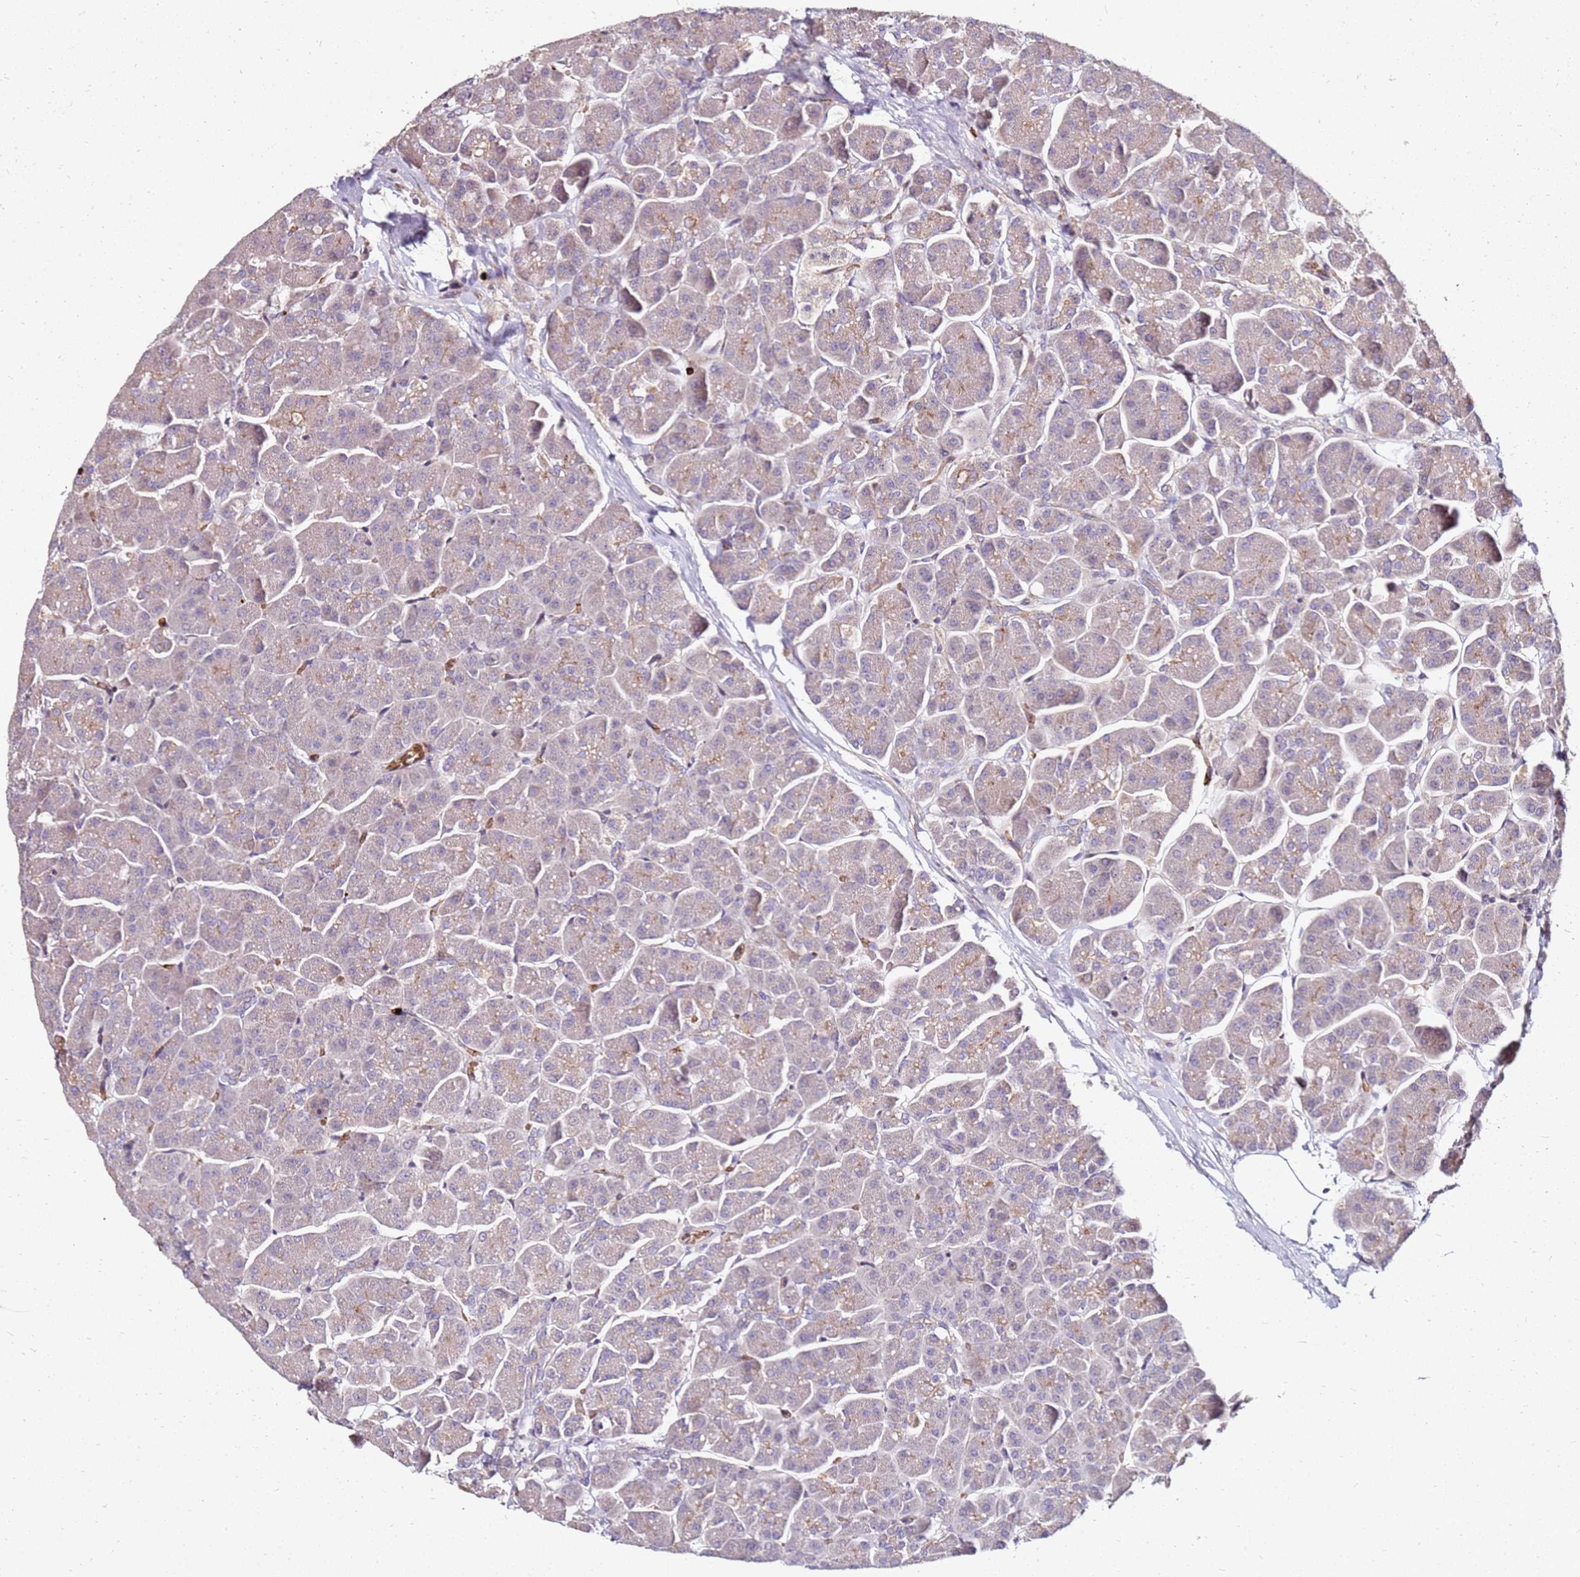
{"staining": {"intensity": "strong", "quantity": "<25%", "location": "cytoplasmic/membranous,nuclear"}, "tissue": "pancreas", "cell_type": "Exocrine glandular cells", "image_type": "normal", "snomed": [{"axis": "morphology", "description": "Normal tissue, NOS"}, {"axis": "topography", "description": "Pancreas"}, {"axis": "topography", "description": "Peripheral nerve tissue"}], "caption": "Exocrine glandular cells show medium levels of strong cytoplasmic/membranous,nuclear positivity in approximately <25% of cells in normal pancreas. (DAB (3,3'-diaminobenzidine) = brown stain, brightfield microscopy at high magnification).", "gene": "RNF11", "patient": {"sex": "male", "age": 54}}